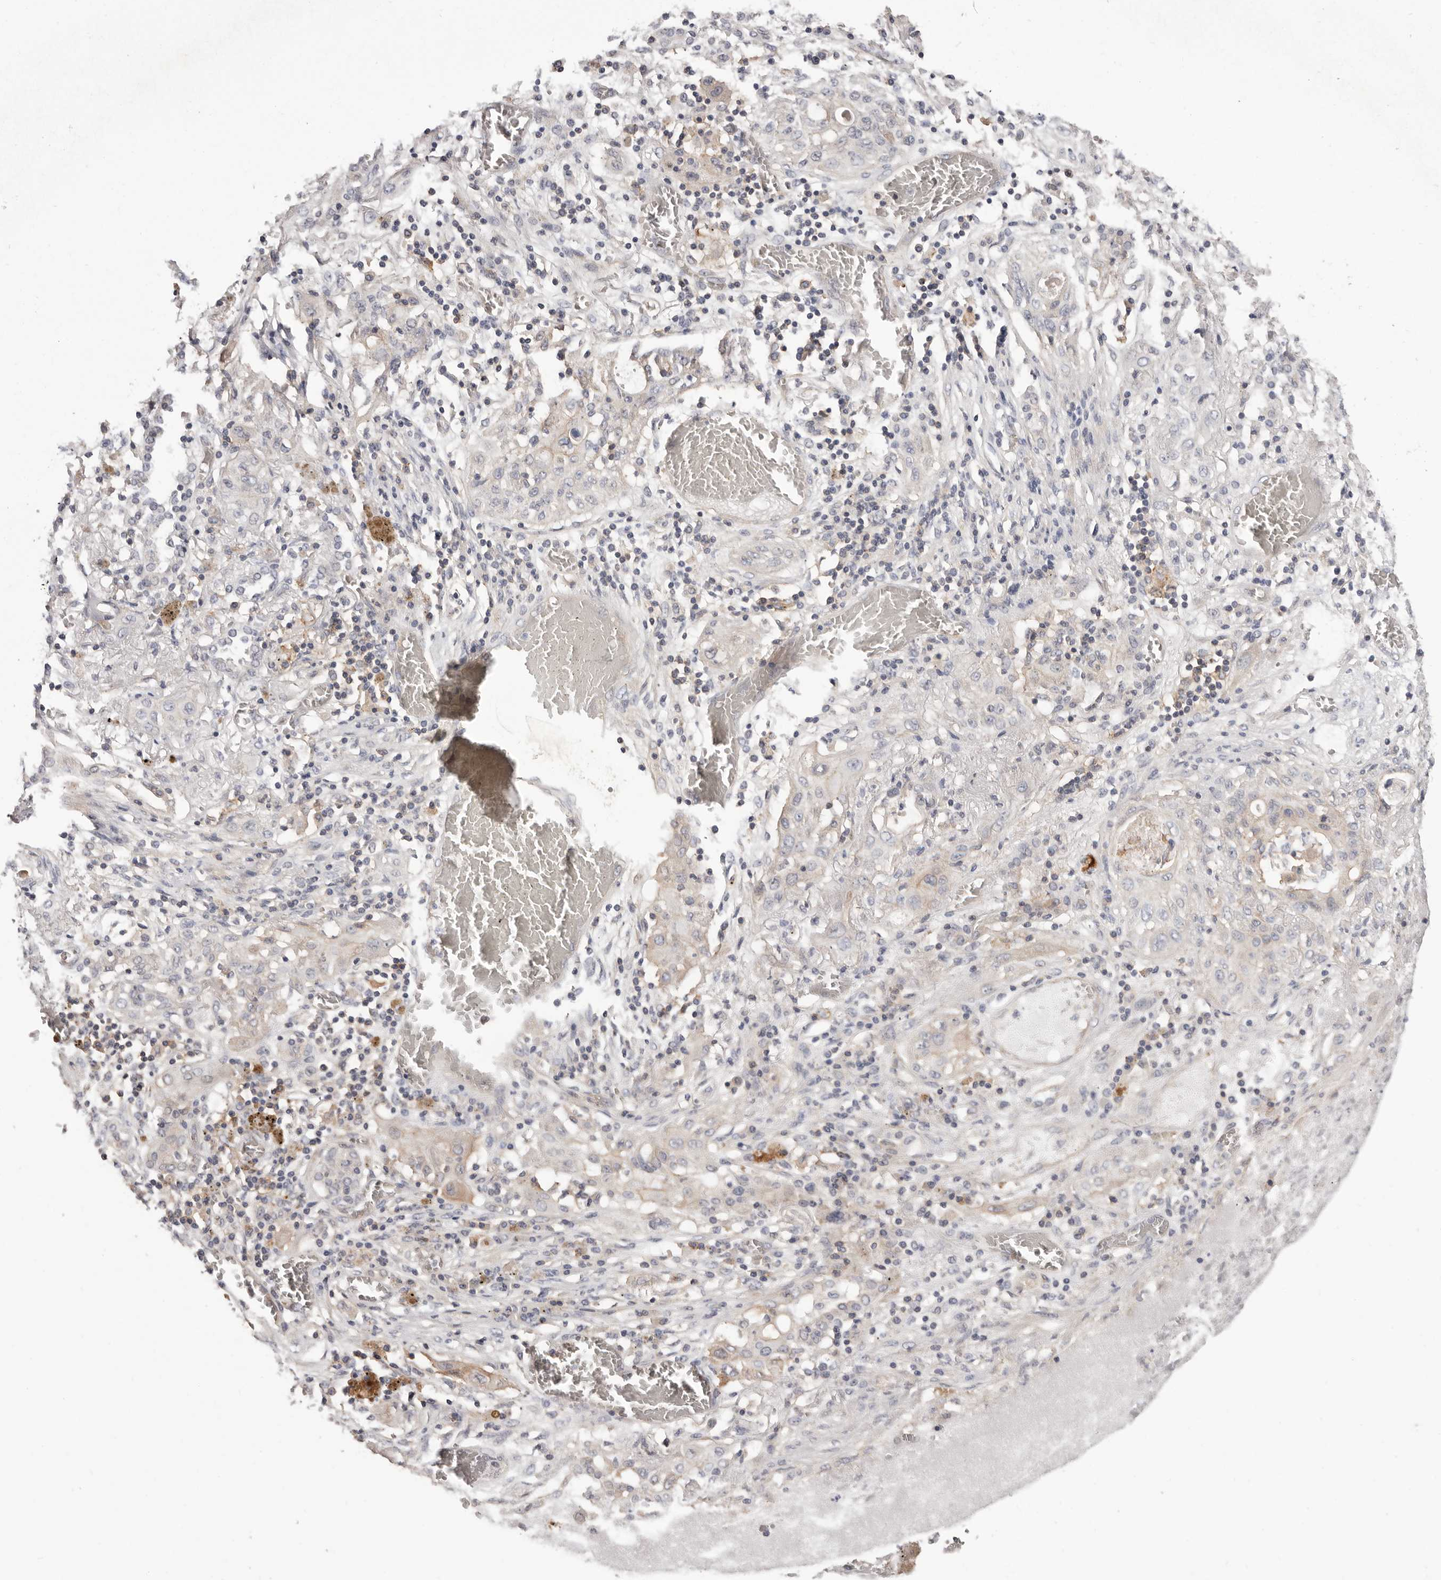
{"staining": {"intensity": "negative", "quantity": "none", "location": "none"}, "tissue": "lung cancer", "cell_type": "Tumor cells", "image_type": "cancer", "snomed": [{"axis": "morphology", "description": "Squamous cell carcinoma, NOS"}, {"axis": "topography", "description": "Lung"}], "caption": "High power microscopy image of an IHC micrograph of lung squamous cell carcinoma, revealing no significant expression in tumor cells.", "gene": "MMACHC", "patient": {"sex": "female", "age": 47}}